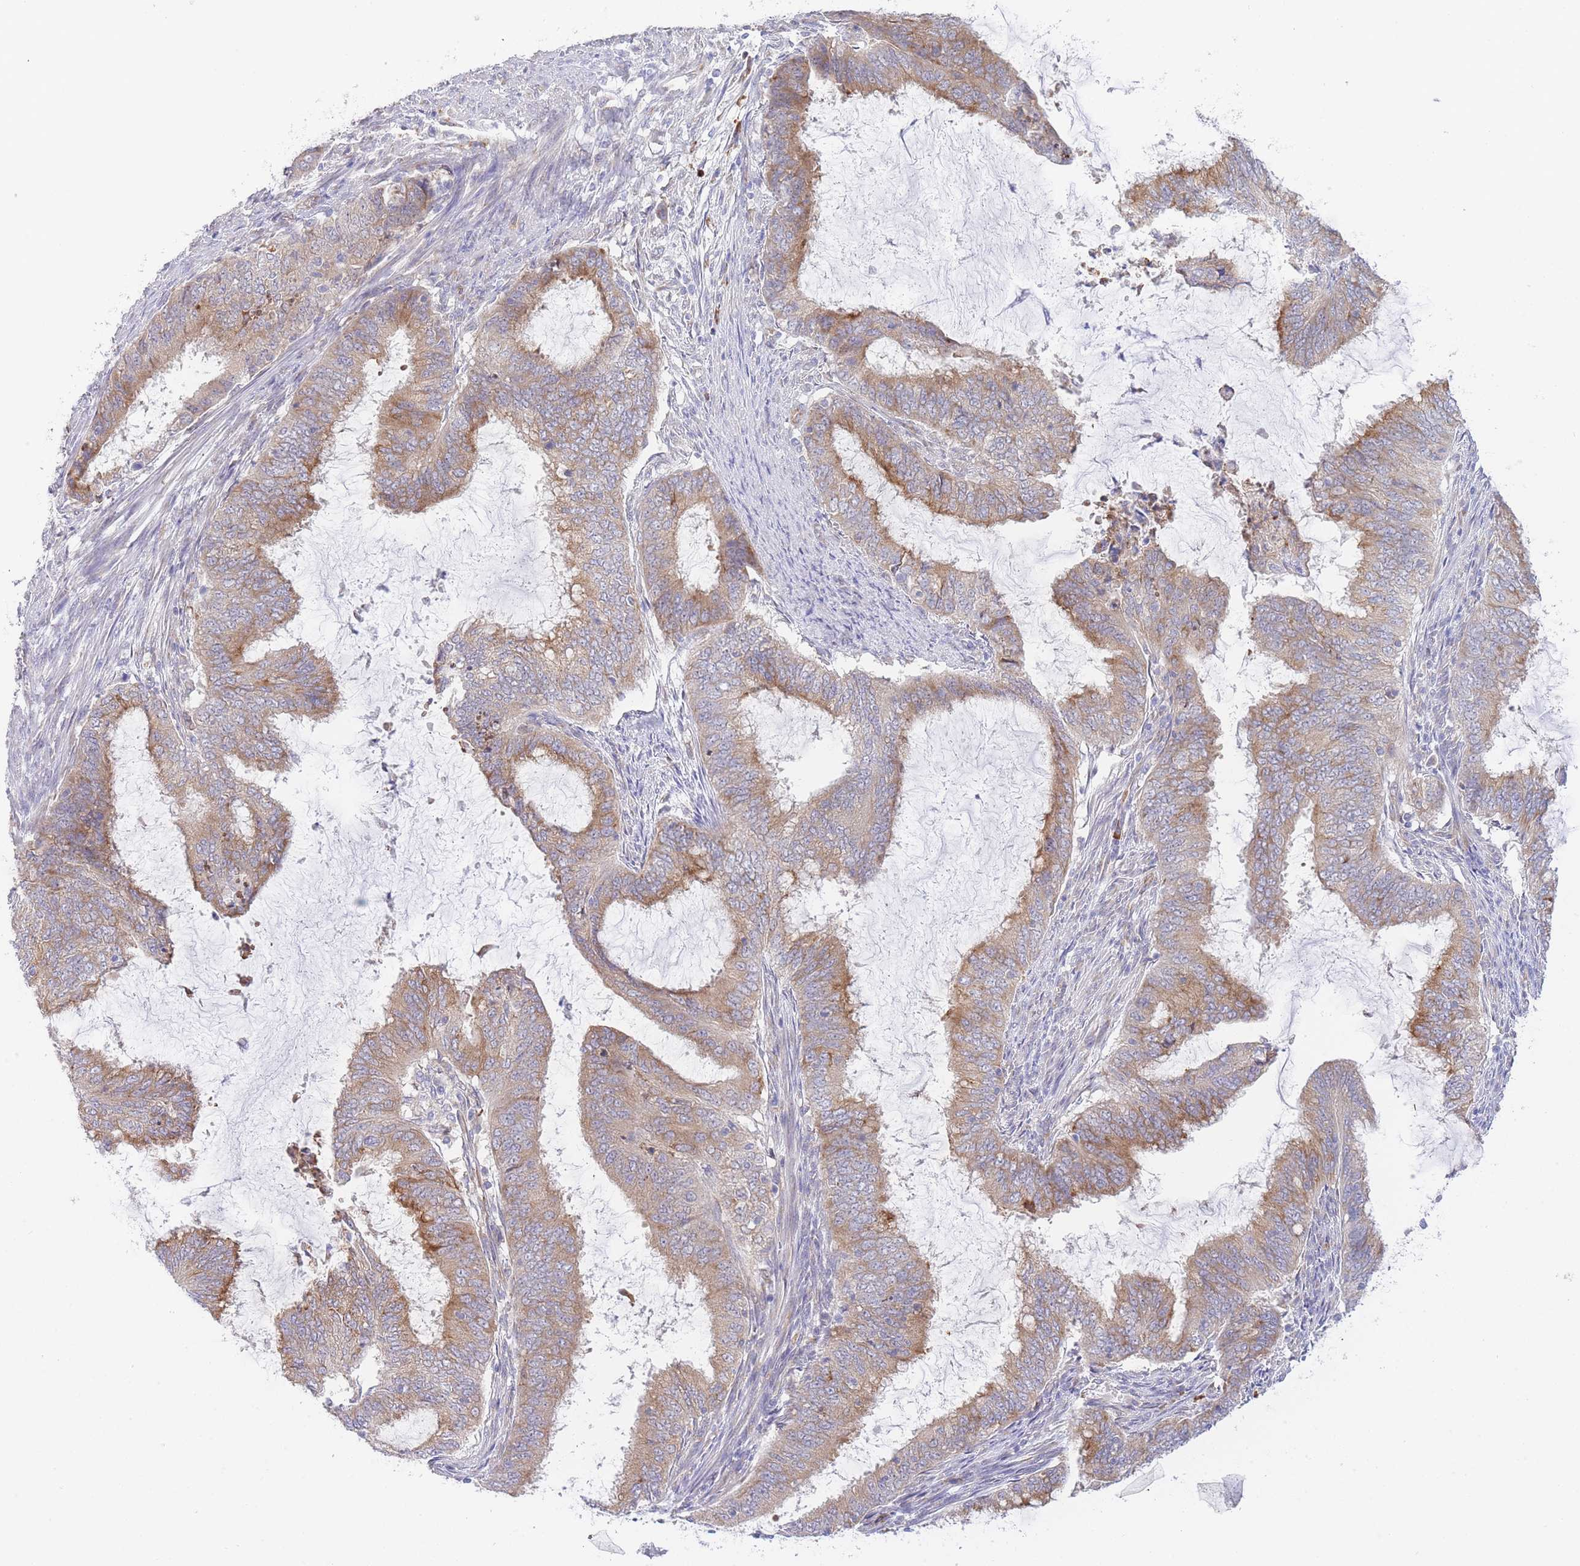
{"staining": {"intensity": "moderate", "quantity": ">75%", "location": "cytoplasmic/membranous"}, "tissue": "endometrial cancer", "cell_type": "Tumor cells", "image_type": "cancer", "snomed": [{"axis": "morphology", "description": "Adenocarcinoma, NOS"}, {"axis": "topography", "description": "Endometrium"}], "caption": "Human adenocarcinoma (endometrial) stained for a protein (brown) exhibits moderate cytoplasmic/membranous positive staining in approximately >75% of tumor cells.", "gene": "ZNF510", "patient": {"sex": "female", "age": 51}}